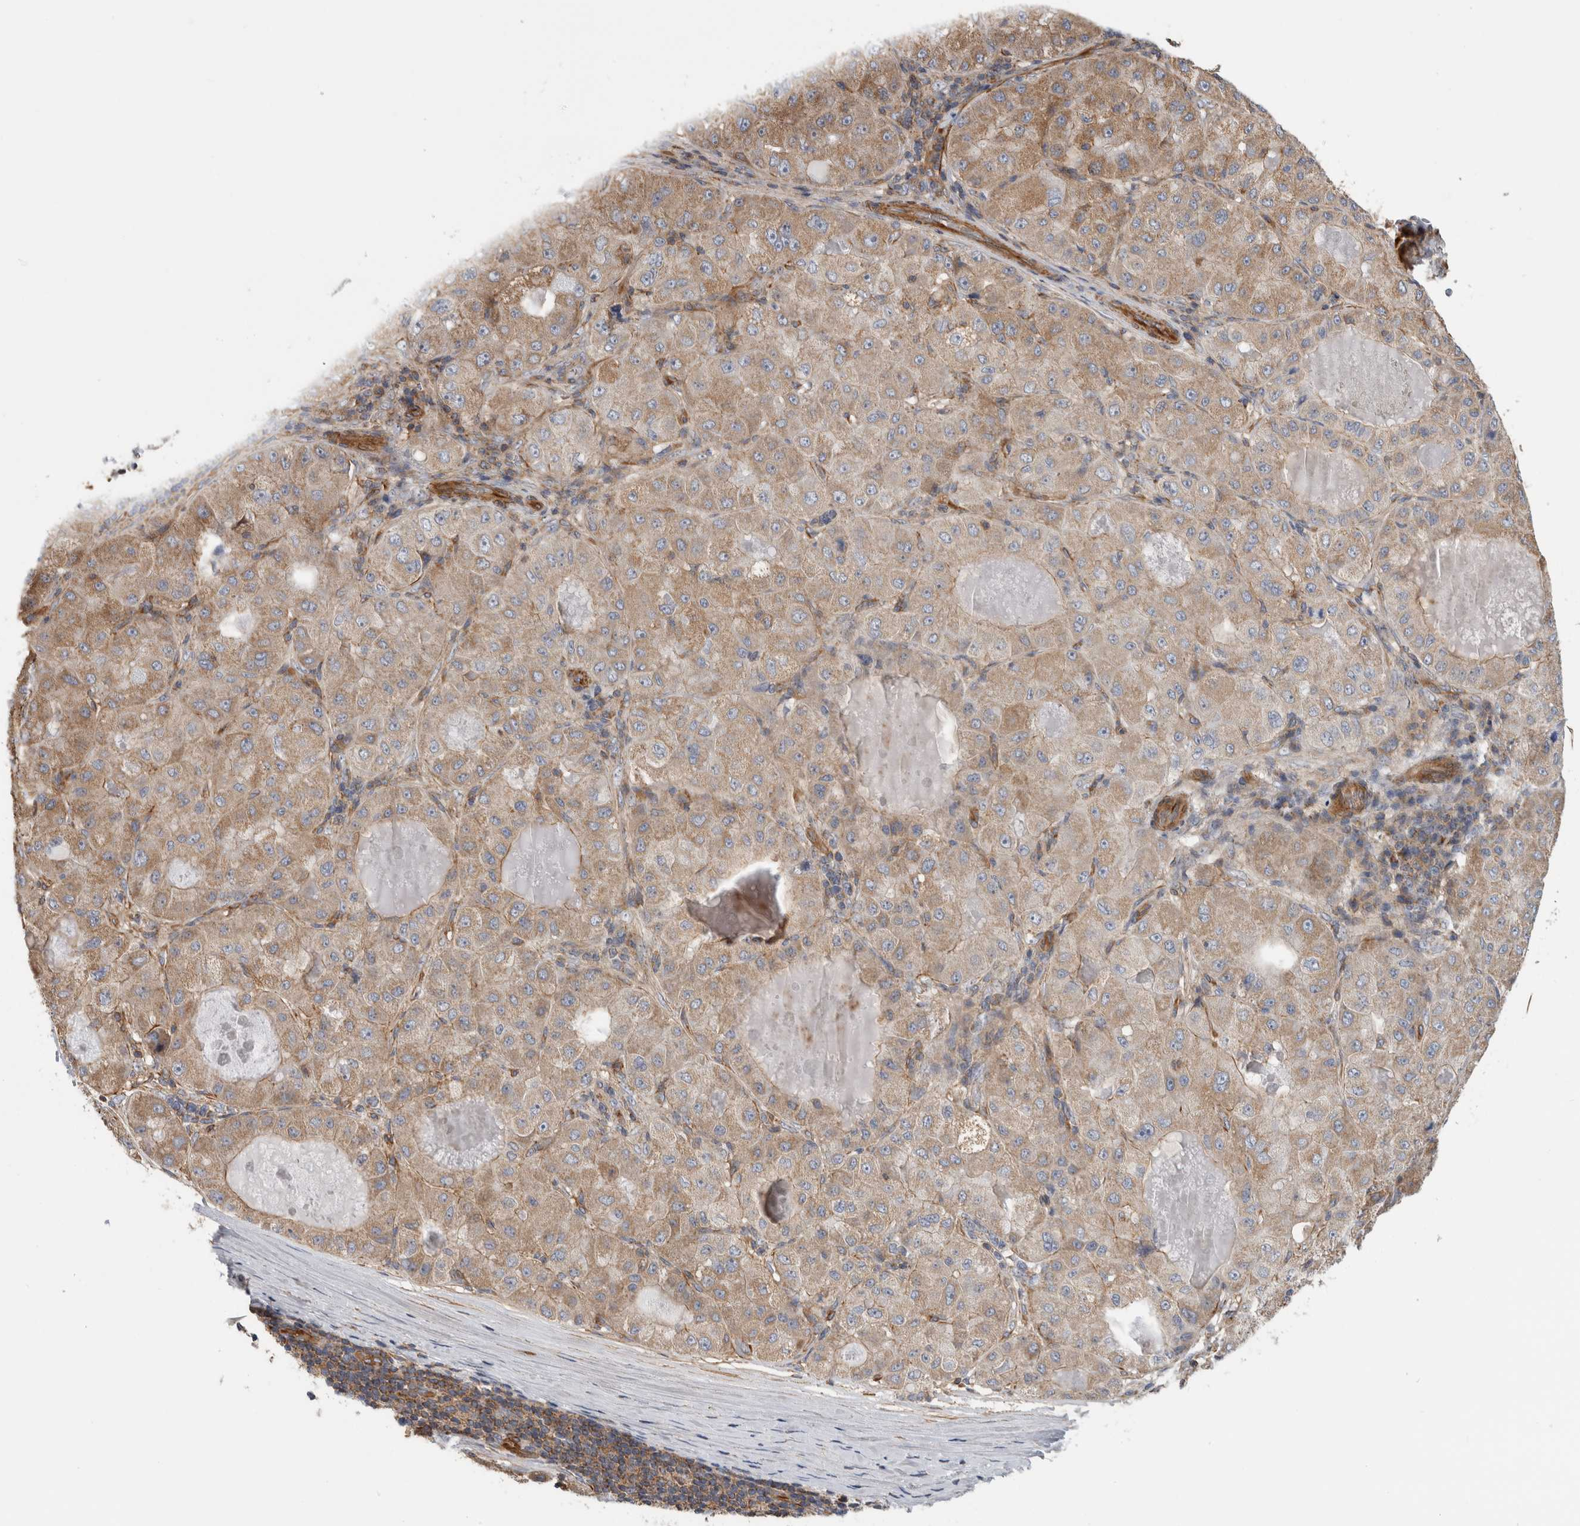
{"staining": {"intensity": "weak", "quantity": ">75%", "location": "cytoplasmic/membranous"}, "tissue": "liver cancer", "cell_type": "Tumor cells", "image_type": "cancer", "snomed": [{"axis": "morphology", "description": "Carcinoma, Hepatocellular, NOS"}, {"axis": "topography", "description": "Liver"}], "caption": "Hepatocellular carcinoma (liver) stained with DAB (3,3'-diaminobenzidine) immunohistochemistry (IHC) demonstrates low levels of weak cytoplasmic/membranous staining in about >75% of tumor cells. Using DAB (brown) and hematoxylin (blue) stains, captured at high magnification using brightfield microscopy.", "gene": "SFXN2", "patient": {"sex": "male", "age": 80}}